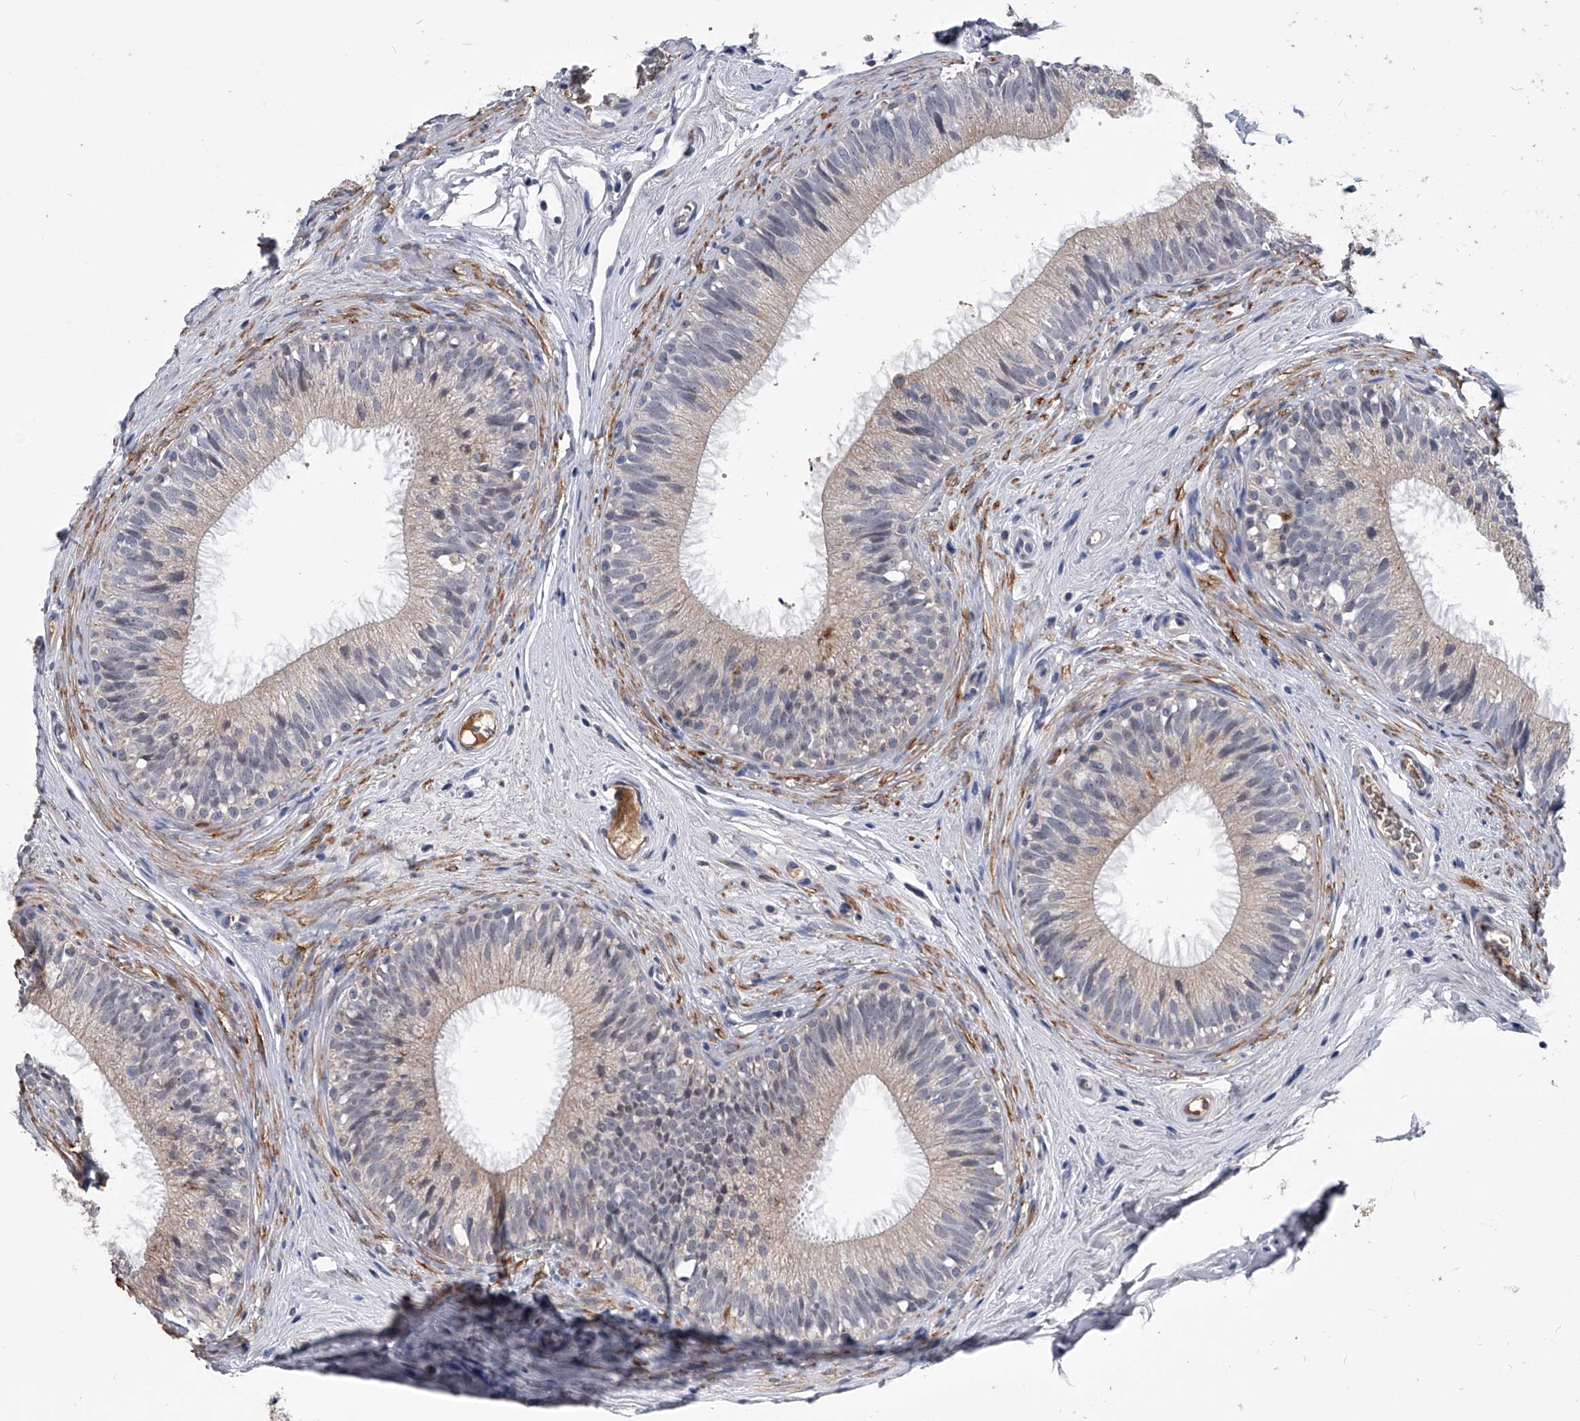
{"staining": {"intensity": "negative", "quantity": "none", "location": "none"}, "tissue": "epididymis", "cell_type": "Glandular cells", "image_type": "normal", "snomed": [{"axis": "morphology", "description": "Normal tissue, NOS"}, {"axis": "topography", "description": "Epididymis"}], "caption": "Human epididymis stained for a protein using immunohistochemistry displays no expression in glandular cells.", "gene": "OAT", "patient": {"sex": "male", "age": 29}}